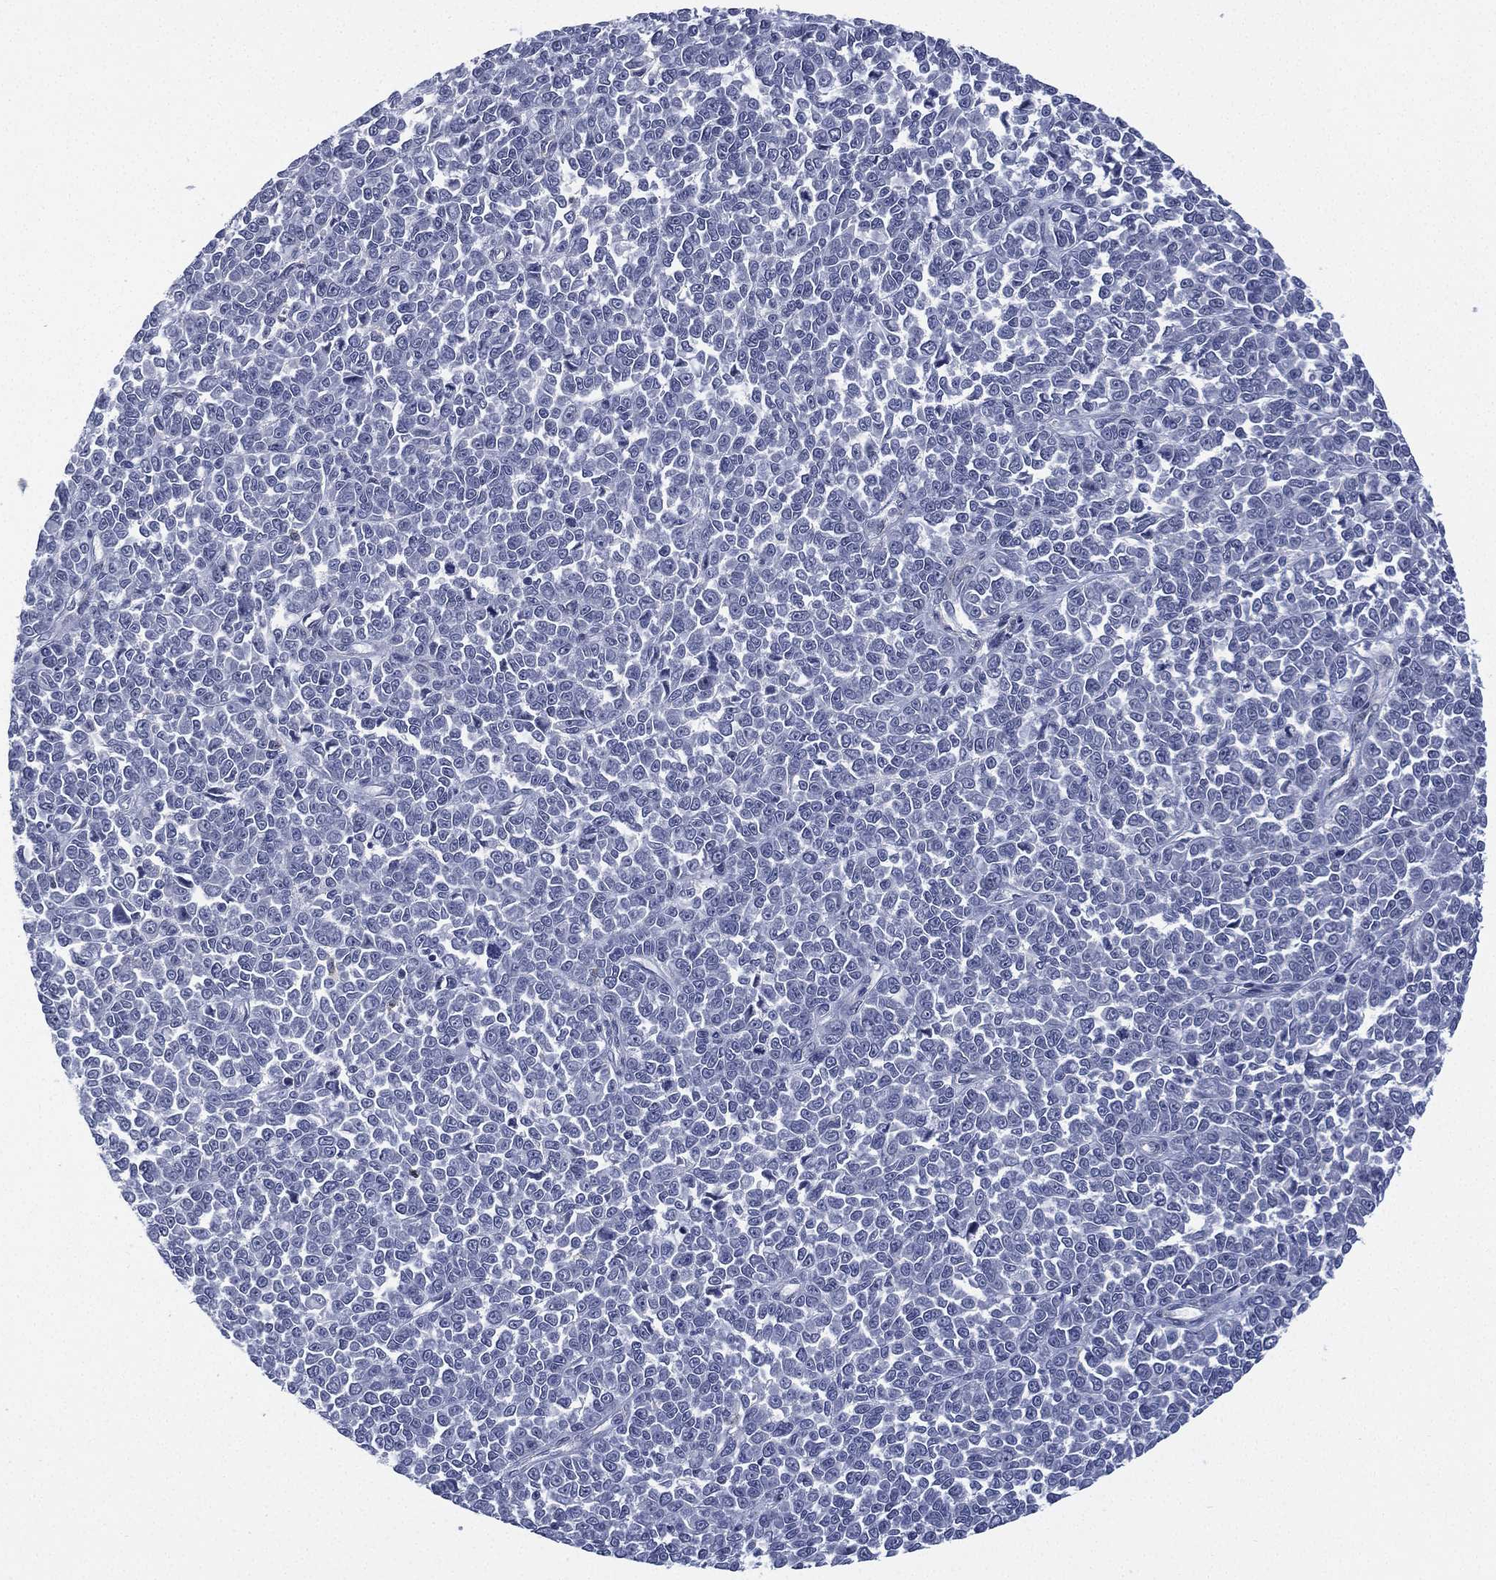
{"staining": {"intensity": "negative", "quantity": "none", "location": "none"}, "tissue": "melanoma", "cell_type": "Tumor cells", "image_type": "cancer", "snomed": [{"axis": "morphology", "description": "Malignant melanoma, NOS"}, {"axis": "topography", "description": "Skin"}], "caption": "DAB immunohistochemical staining of human malignant melanoma displays no significant positivity in tumor cells. Nuclei are stained in blue.", "gene": "ZNF711", "patient": {"sex": "female", "age": 95}}